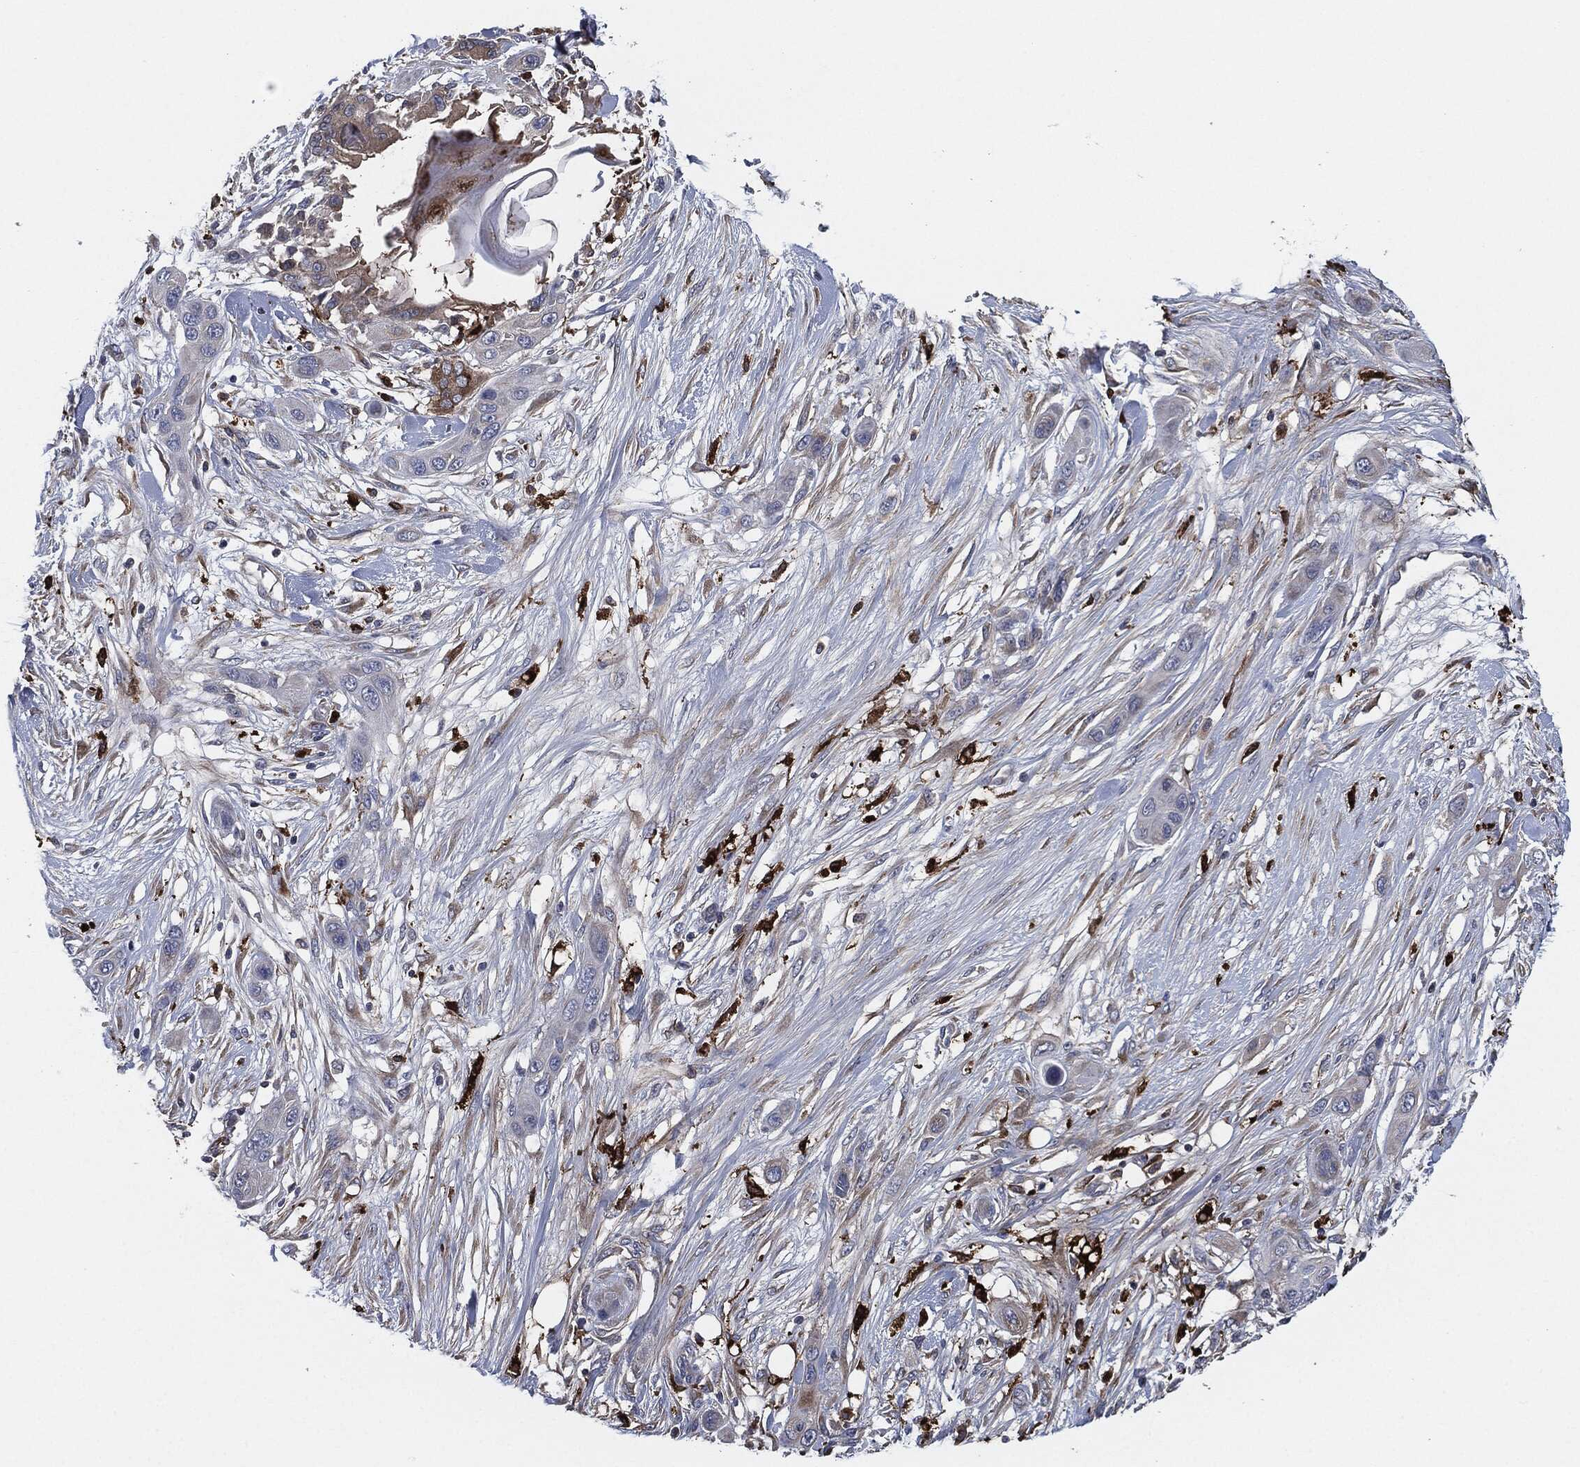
{"staining": {"intensity": "negative", "quantity": "none", "location": "none"}, "tissue": "skin cancer", "cell_type": "Tumor cells", "image_type": "cancer", "snomed": [{"axis": "morphology", "description": "Squamous cell carcinoma, NOS"}, {"axis": "topography", "description": "Skin"}], "caption": "Immunohistochemistry image of human skin cancer stained for a protein (brown), which shows no staining in tumor cells.", "gene": "TMEM11", "patient": {"sex": "male", "age": 79}}